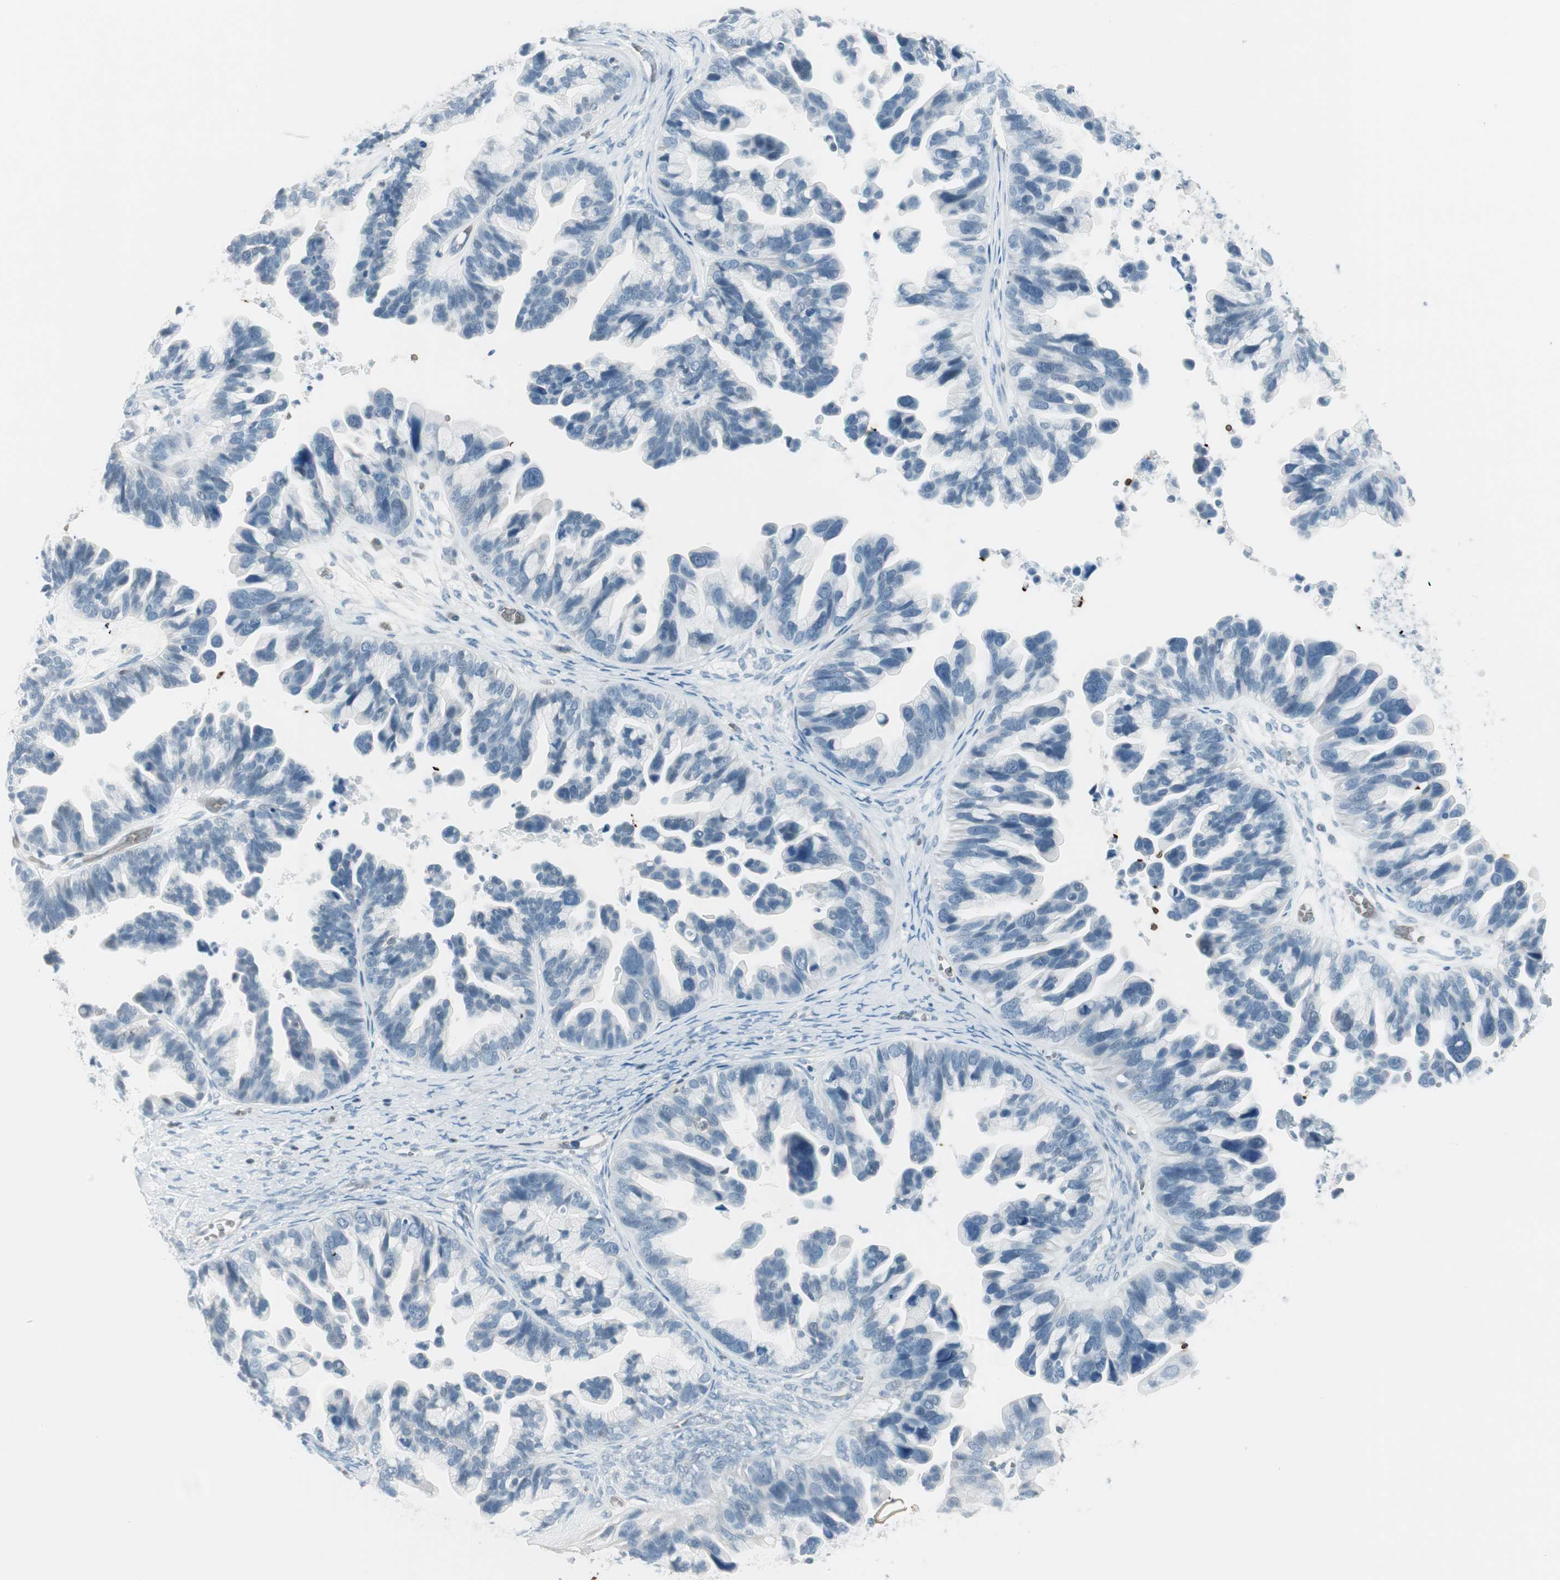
{"staining": {"intensity": "negative", "quantity": "none", "location": "none"}, "tissue": "ovarian cancer", "cell_type": "Tumor cells", "image_type": "cancer", "snomed": [{"axis": "morphology", "description": "Cystadenocarcinoma, serous, NOS"}, {"axis": "topography", "description": "Ovary"}], "caption": "IHC of ovarian serous cystadenocarcinoma shows no expression in tumor cells. (DAB (3,3'-diaminobenzidine) immunohistochemistry (IHC) with hematoxylin counter stain).", "gene": "MAP4K1", "patient": {"sex": "female", "age": 56}}